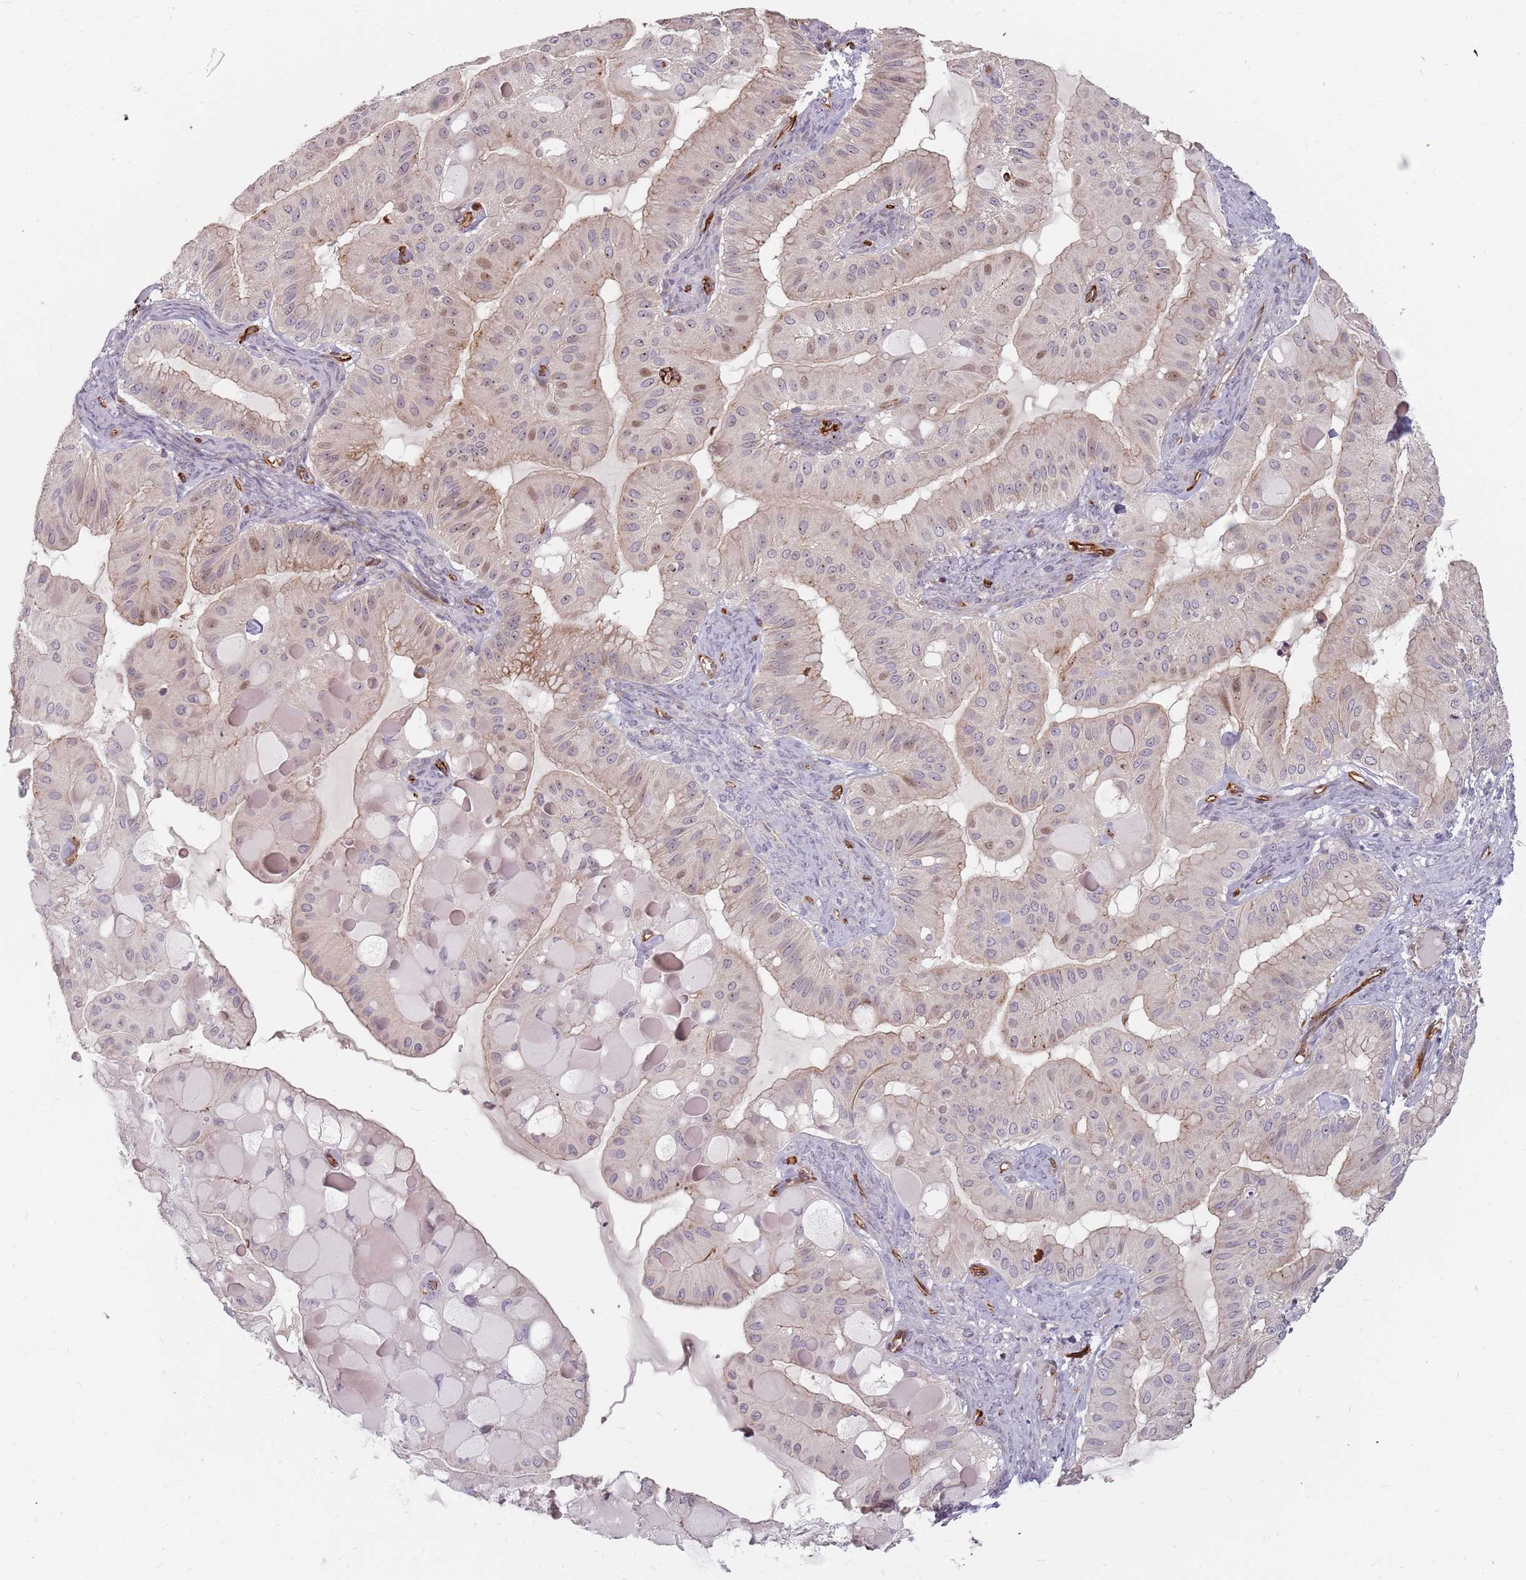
{"staining": {"intensity": "weak", "quantity": "<25%", "location": "nuclear"}, "tissue": "ovarian cancer", "cell_type": "Tumor cells", "image_type": "cancer", "snomed": [{"axis": "morphology", "description": "Cystadenocarcinoma, mucinous, NOS"}, {"axis": "topography", "description": "Ovary"}], "caption": "The IHC photomicrograph has no significant expression in tumor cells of ovarian mucinous cystadenocarcinoma tissue.", "gene": "GAS2L3", "patient": {"sex": "female", "age": 61}}